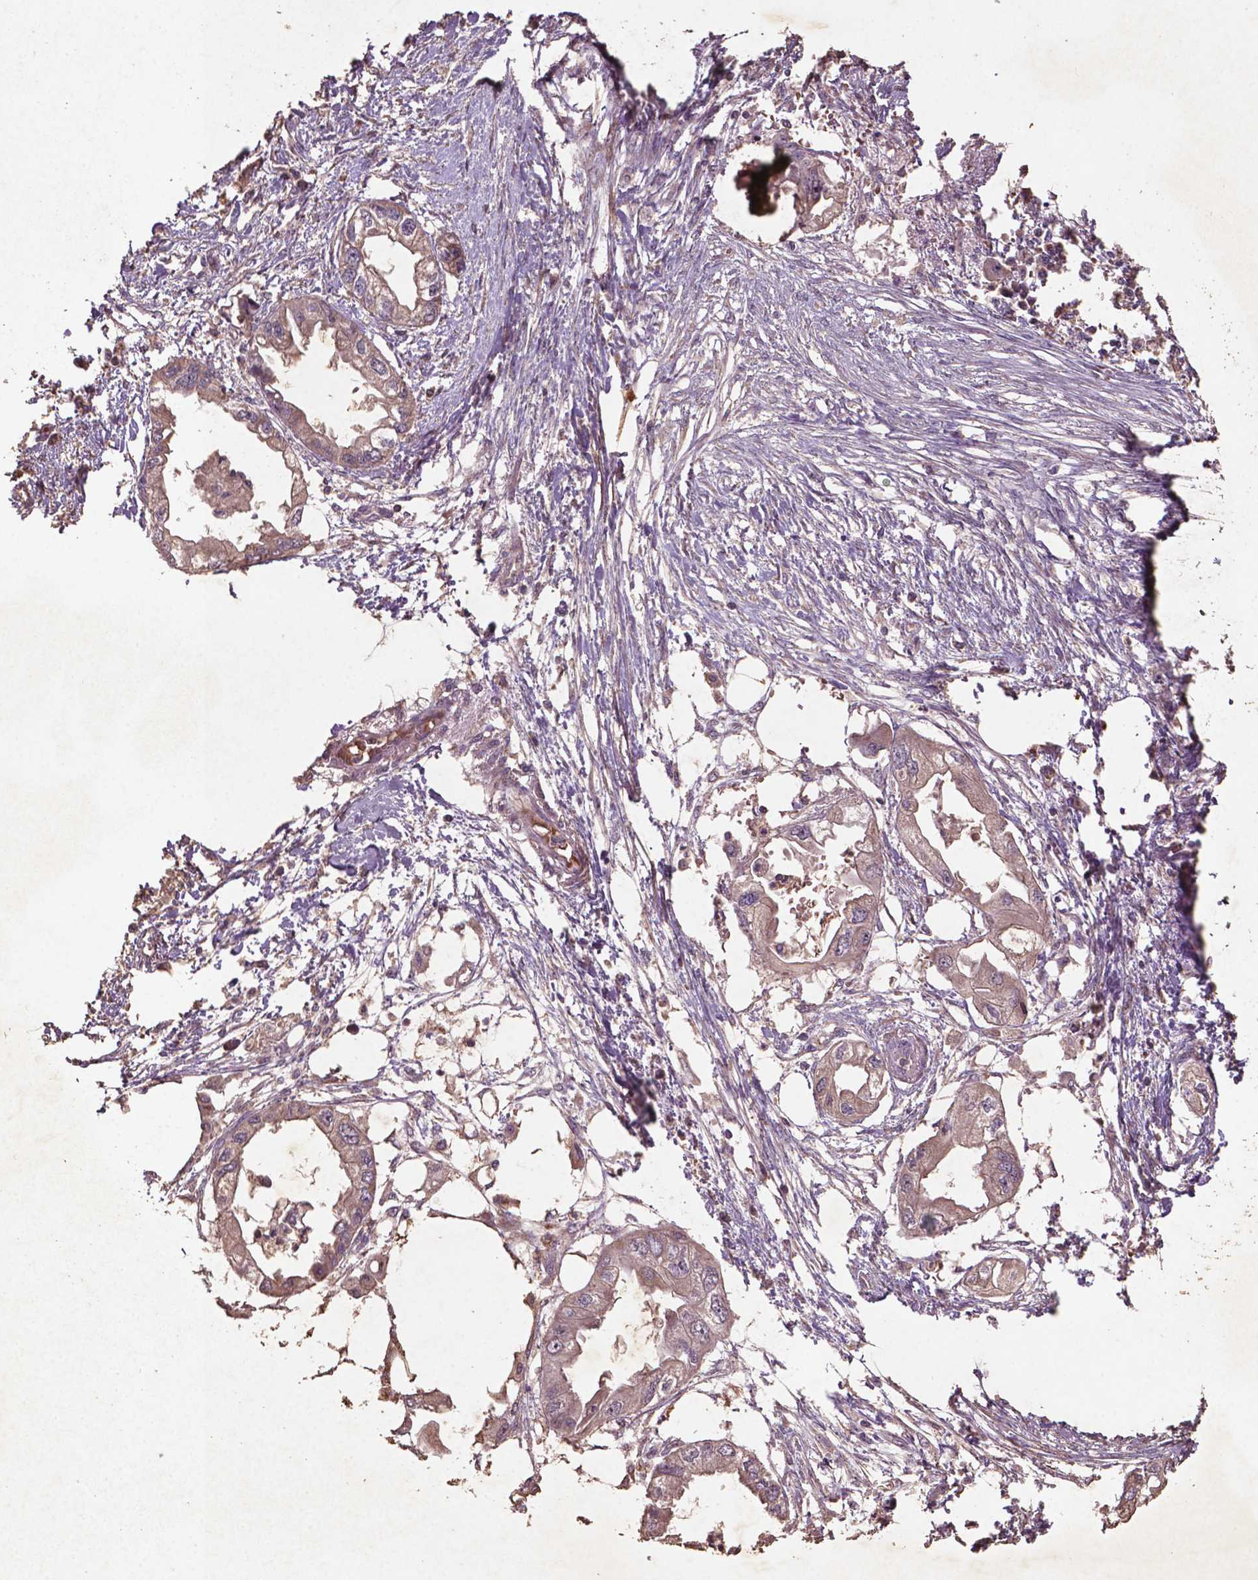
{"staining": {"intensity": "moderate", "quantity": ">75%", "location": "cytoplasmic/membranous"}, "tissue": "endometrial cancer", "cell_type": "Tumor cells", "image_type": "cancer", "snomed": [{"axis": "morphology", "description": "Adenocarcinoma, NOS"}, {"axis": "morphology", "description": "Adenocarcinoma, metastatic, NOS"}, {"axis": "topography", "description": "Adipose tissue"}, {"axis": "topography", "description": "Endometrium"}], "caption": "A micrograph of endometrial cancer (adenocarcinoma) stained for a protein reveals moderate cytoplasmic/membranous brown staining in tumor cells.", "gene": "COQ2", "patient": {"sex": "female", "age": 67}}